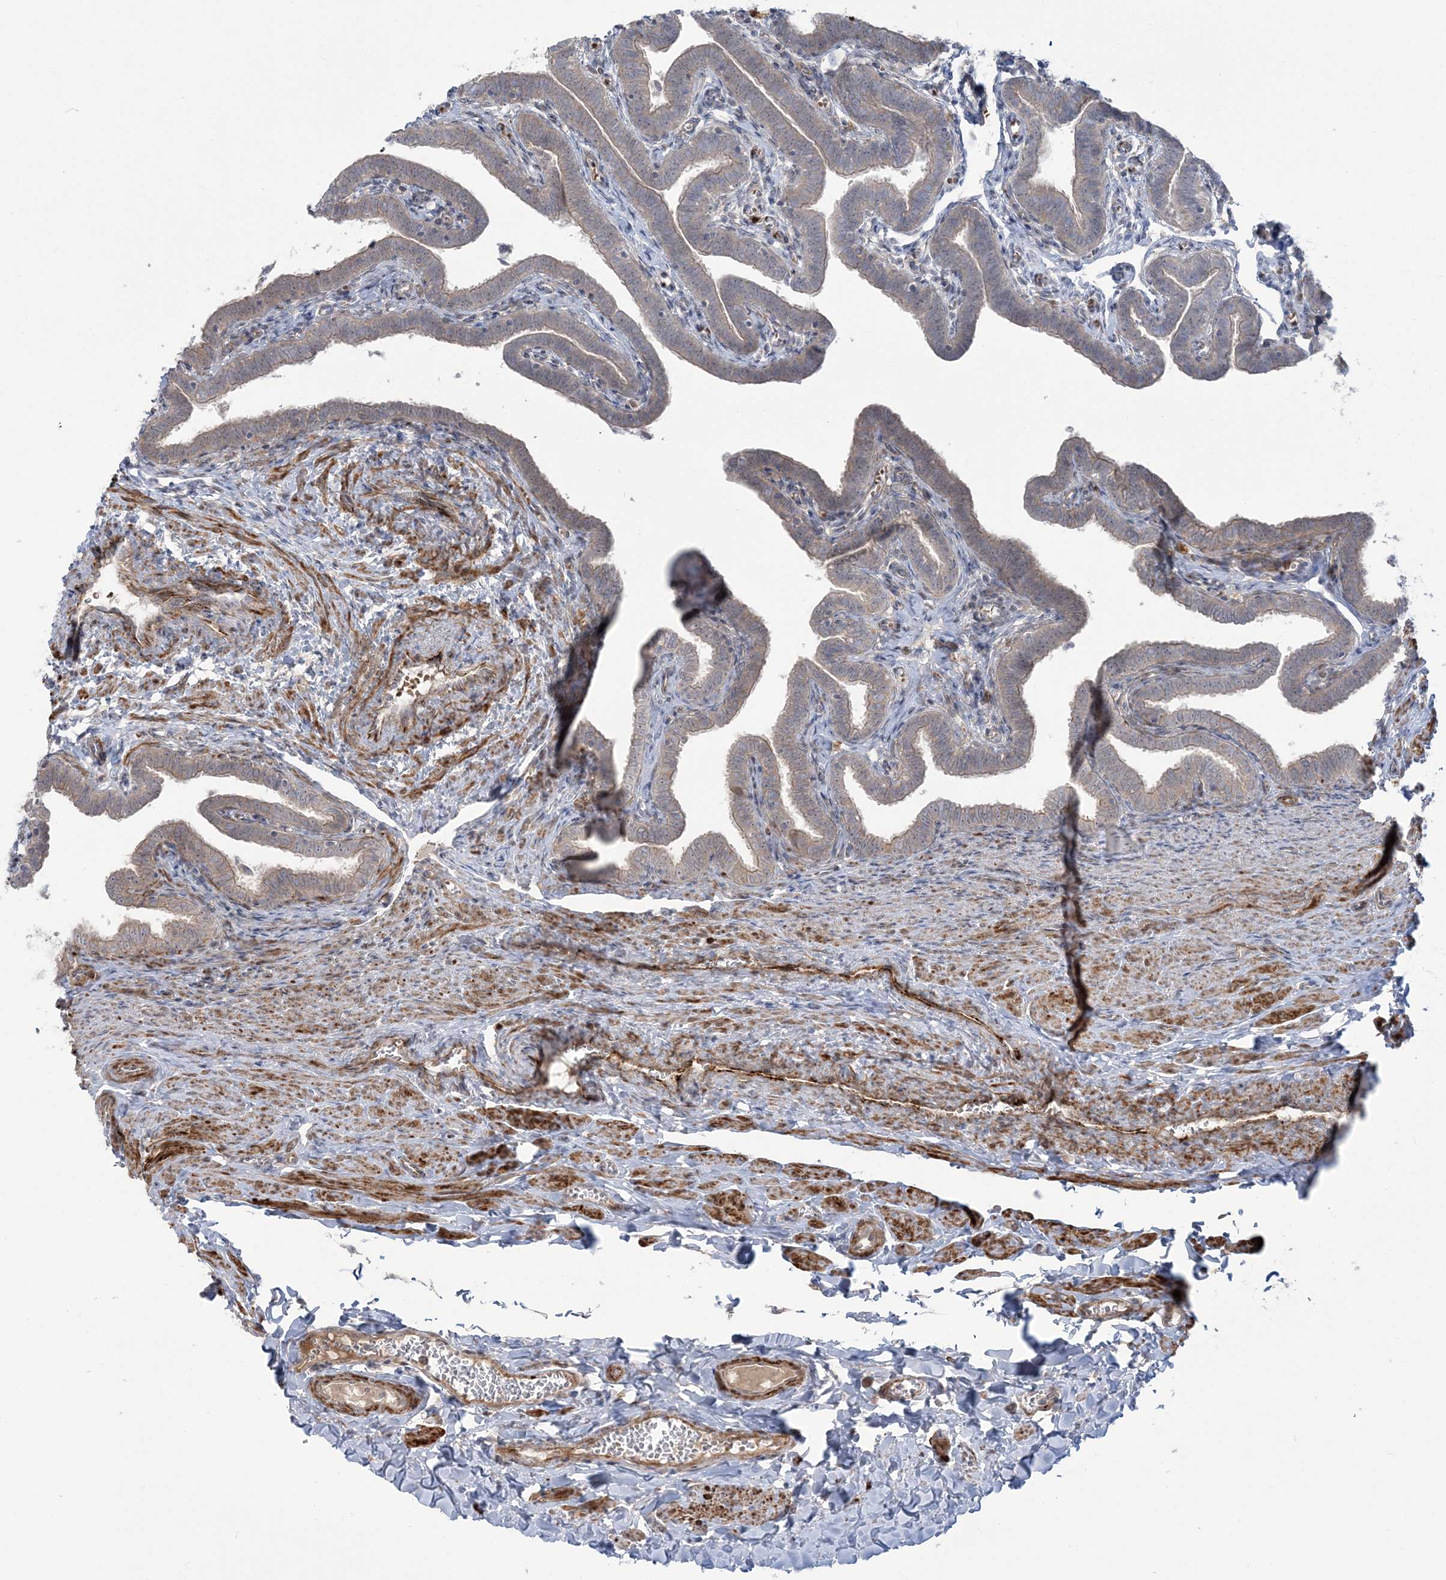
{"staining": {"intensity": "weak", "quantity": ">75%", "location": "cytoplasmic/membranous"}, "tissue": "fallopian tube", "cell_type": "Glandular cells", "image_type": "normal", "snomed": [{"axis": "morphology", "description": "Normal tissue, NOS"}, {"axis": "topography", "description": "Fallopian tube"}], "caption": "Benign fallopian tube was stained to show a protein in brown. There is low levels of weak cytoplasmic/membranous expression in approximately >75% of glandular cells. The protein of interest is shown in brown color, while the nuclei are stained blue.", "gene": "NUDT9", "patient": {"sex": "female", "age": 36}}